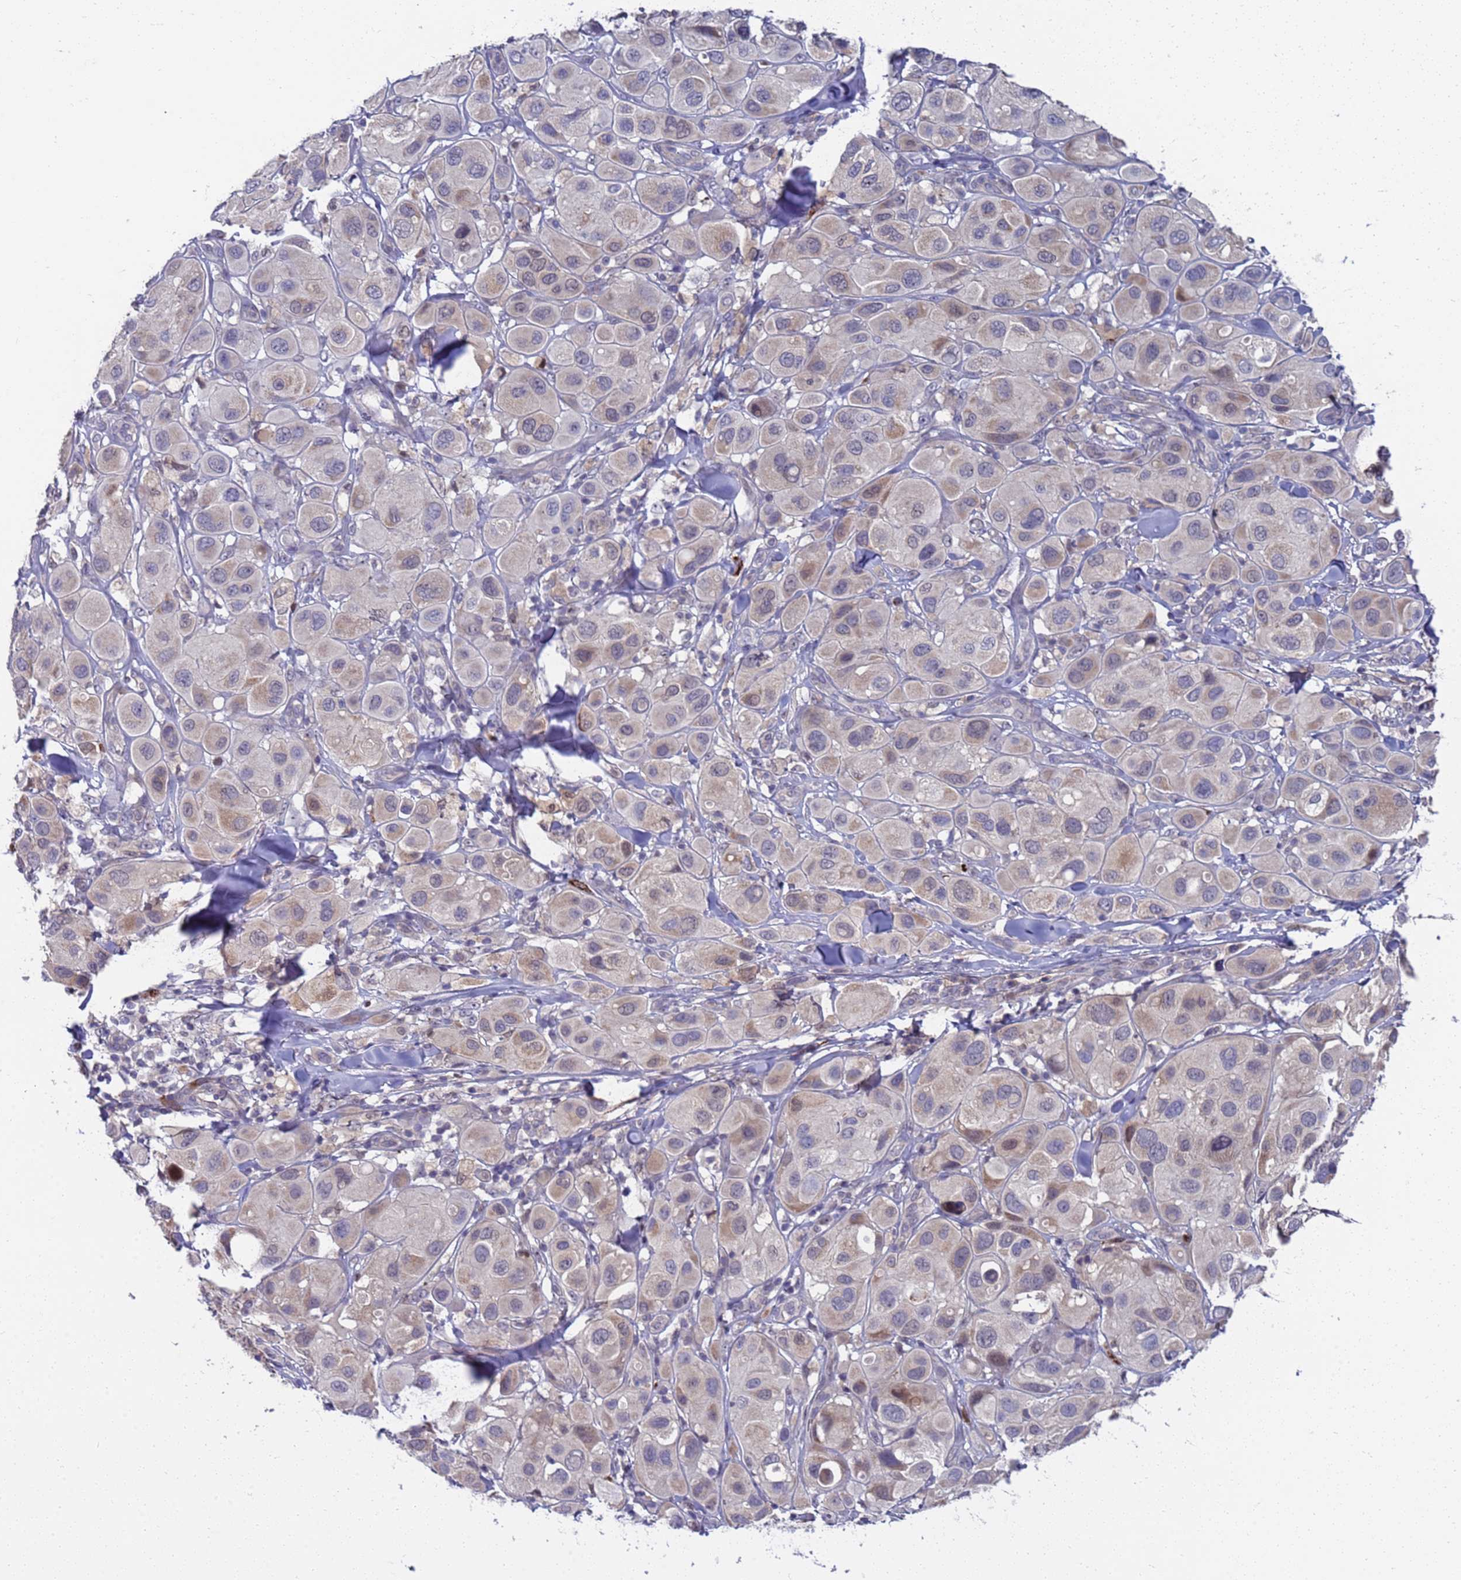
{"staining": {"intensity": "weak", "quantity": "25%-75%", "location": "cytoplasmic/membranous"}, "tissue": "melanoma", "cell_type": "Tumor cells", "image_type": "cancer", "snomed": [{"axis": "morphology", "description": "Malignant melanoma, Metastatic site"}, {"axis": "topography", "description": "Skin"}], "caption": "The micrograph displays immunohistochemical staining of malignant melanoma (metastatic site). There is weak cytoplasmic/membranous positivity is present in approximately 25%-75% of tumor cells. Nuclei are stained in blue.", "gene": "ENOSF1", "patient": {"sex": "male", "age": 41}}